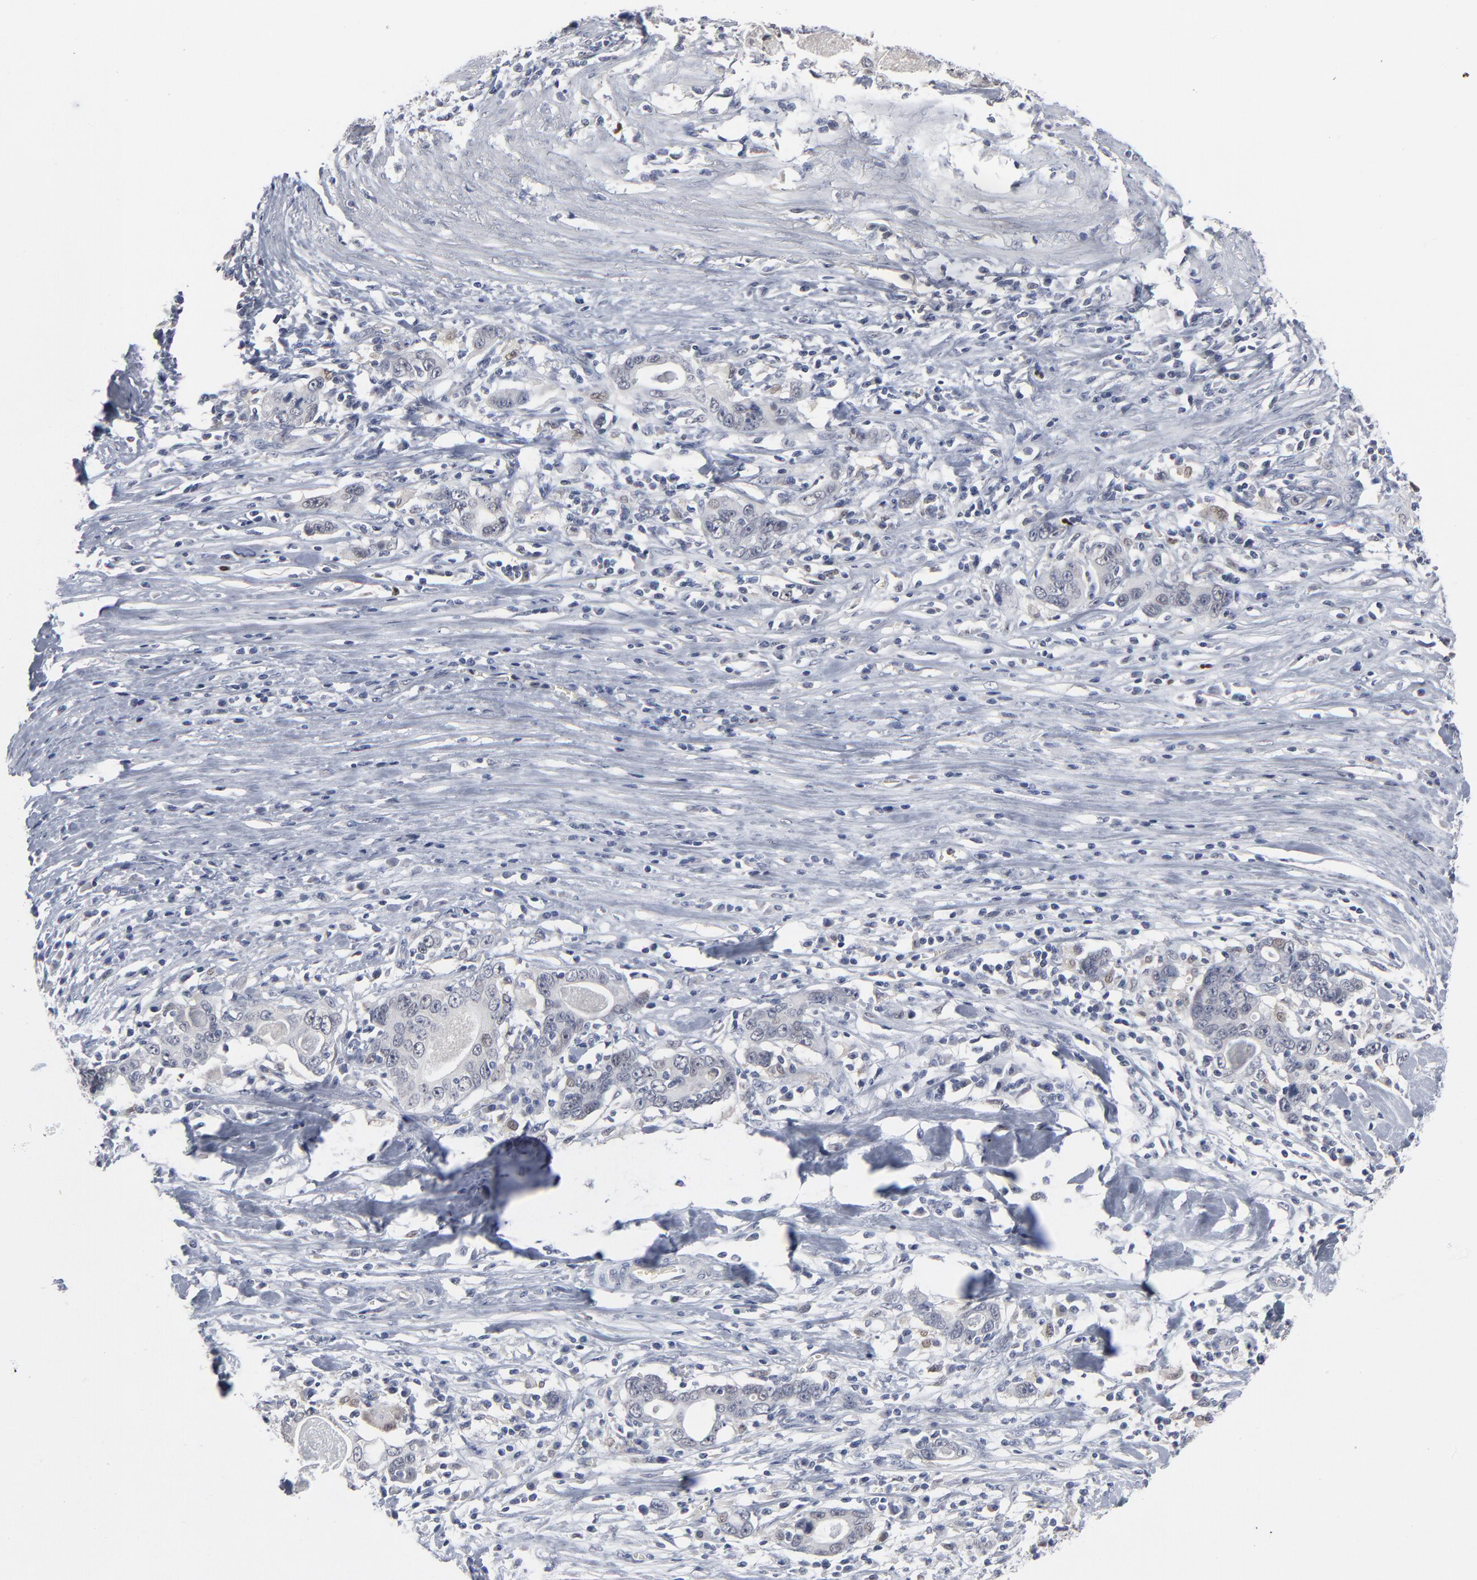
{"staining": {"intensity": "negative", "quantity": "none", "location": "none"}, "tissue": "stomach cancer", "cell_type": "Tumor cells", "image_type": "cancer", "snomed": [{"axis": "morphology", "description": "Adenocarcinoma, NOS"}, {"axis": "topography", "description": "Stomach, lower"}], "caption": "IHC micrograph of neoplastic tissue: human stomach adenocarcinoma stained with DAB (3,3'-diaminobenzidine) exhibits no significant protein staining in tumor cells.", "gene": "FOXN2", "patient": {"sex": "female", "age": 72}}